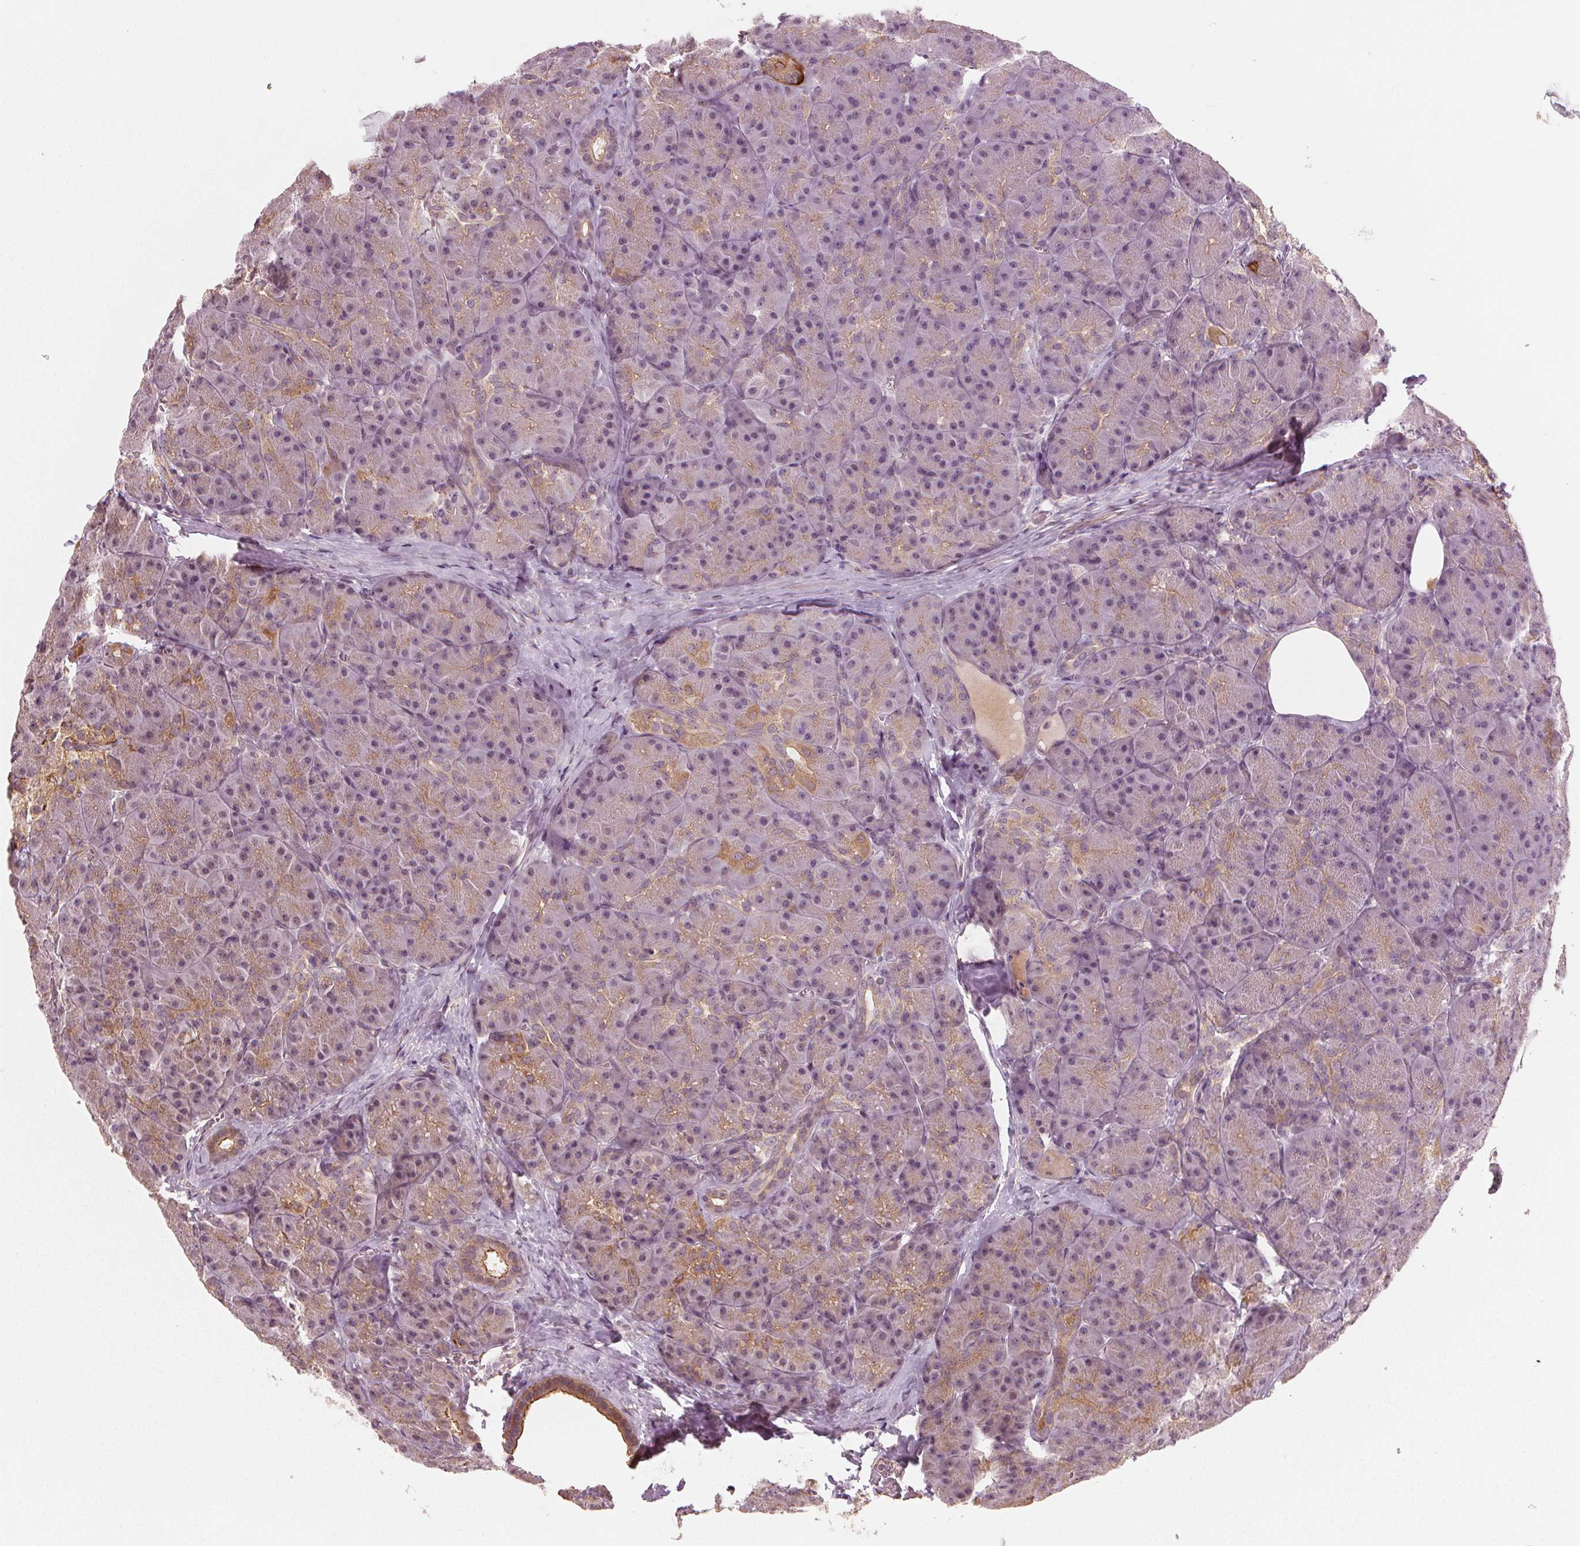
{"staining": {"intensity": "moderate", "quantity": "<25%", "location": "cytoplasmic/membranous"}, "tissue": "pancreas", "cell_type": "Exocrine glandular cells", "image_type": "normal", "snomed": [{"axis": "morphology", "description": "Normal tissue, NOS"}, {"axis": "topography", "description": "Pancreas"}], "caption": "Immunohistochemical staining of benign human pancreas shows low levels of moderate cytoplasmic/membranous expression in approximately <25% of exocrine glandular cells.", "gene": "CLBA1", "patient": {"sex": "male", "age": 57}}